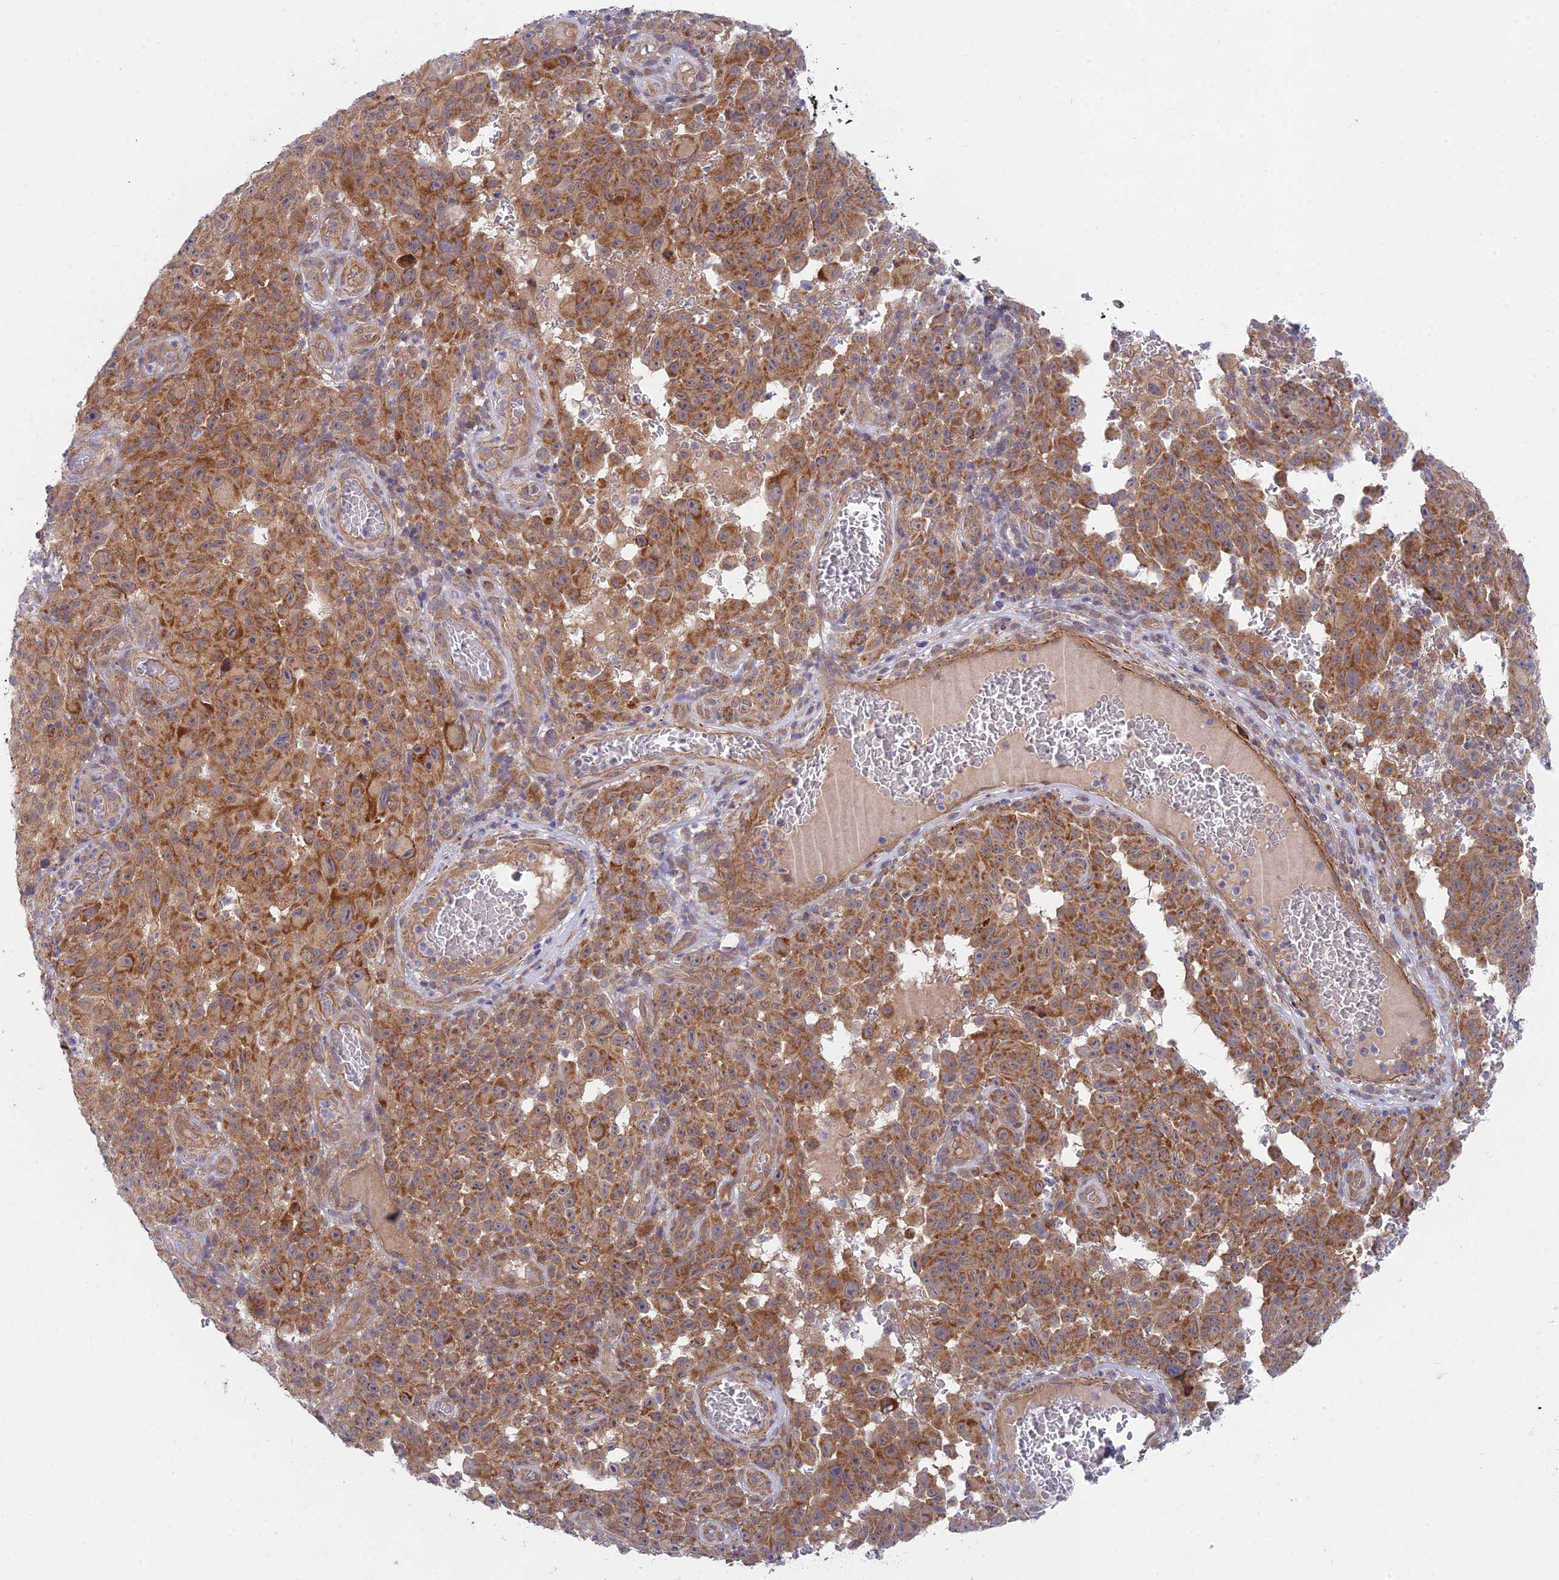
{"staining": {"intensity": "moderate", "quantity": ">75%", "location": "cytoplasmic/membranous"}, "tissue": "melanoma", "cell_type": "Tumor cells", "image_type": "cancer", "snomed": [{"axis": "morphology", "description": "Malignant melanoma, NOS"}, {"axis": "topography", "description": "Skin"}], "caption": "Human melanoma stained for a protein (brown) demonstrates moderate cytoplasmic/membranous positive expression in approximately >75% of tumor cells.", "gene": "INCA1", "patient": {"sex": "female", "age": 82}}